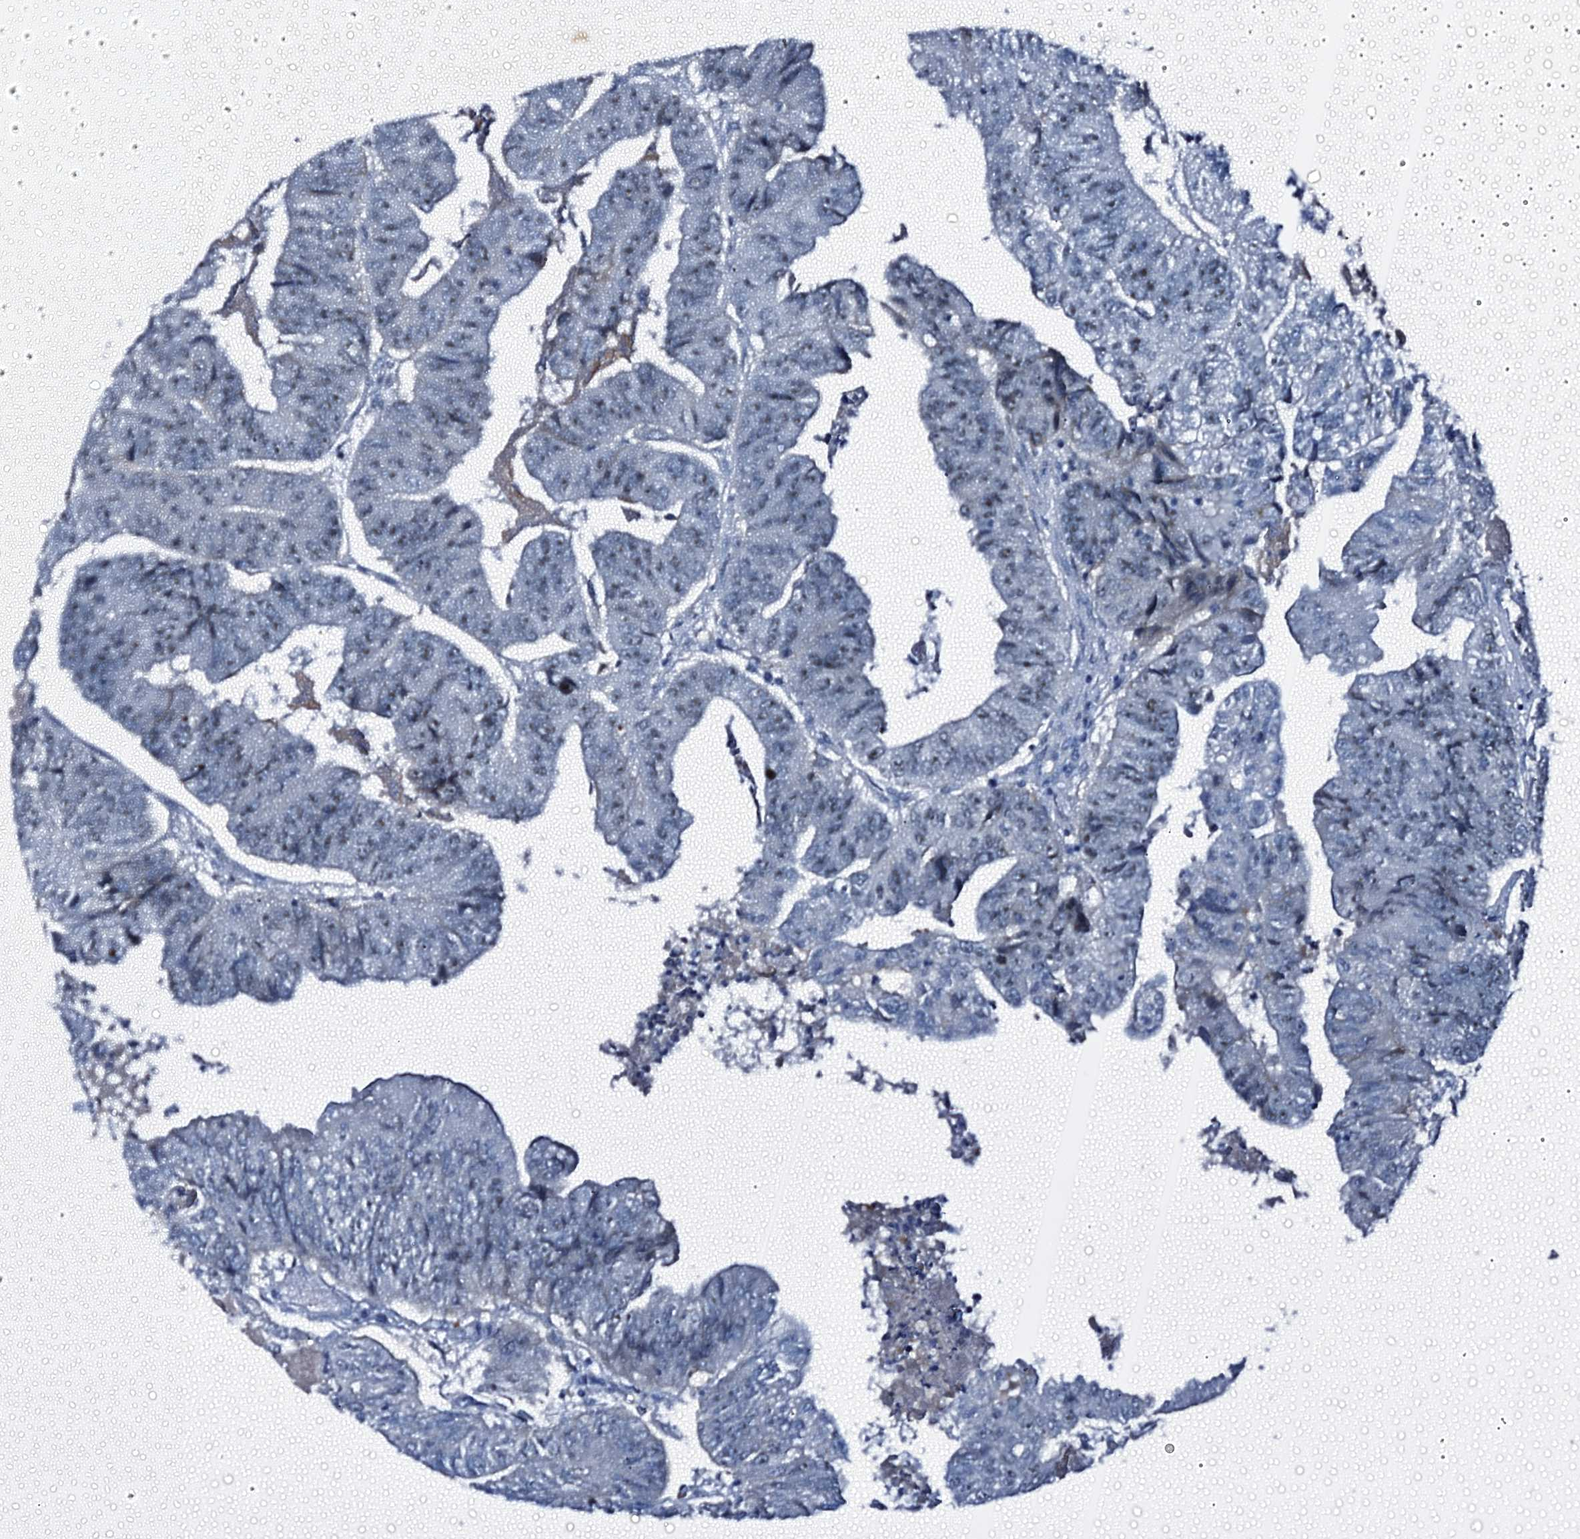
{"staining": {"intensity": "weak", "quantity": "25%-75%", "location": "nuclear"}, "tissue": "colorectal cancer", "cell_type": "Tumor cells", "image_type": "cancer", "snomed": [{"axis": "morphology", "description": "Adenocarcinoma, NOS"}, {"axis": "topography", "description": "Colon"}], "caption": "Immunohistochemistry (IHC) histopathology image of neoplastic tissue: adenocarcinoma (colorectal) stained using immunohistochemistry (IHC) shows low levels of weak protein expression localized specifically in the nuclear of tumor cells, appearing as a nuclear brown color.", "gene": "EMG1", "patient": {"sex": "female", "age": 67}}